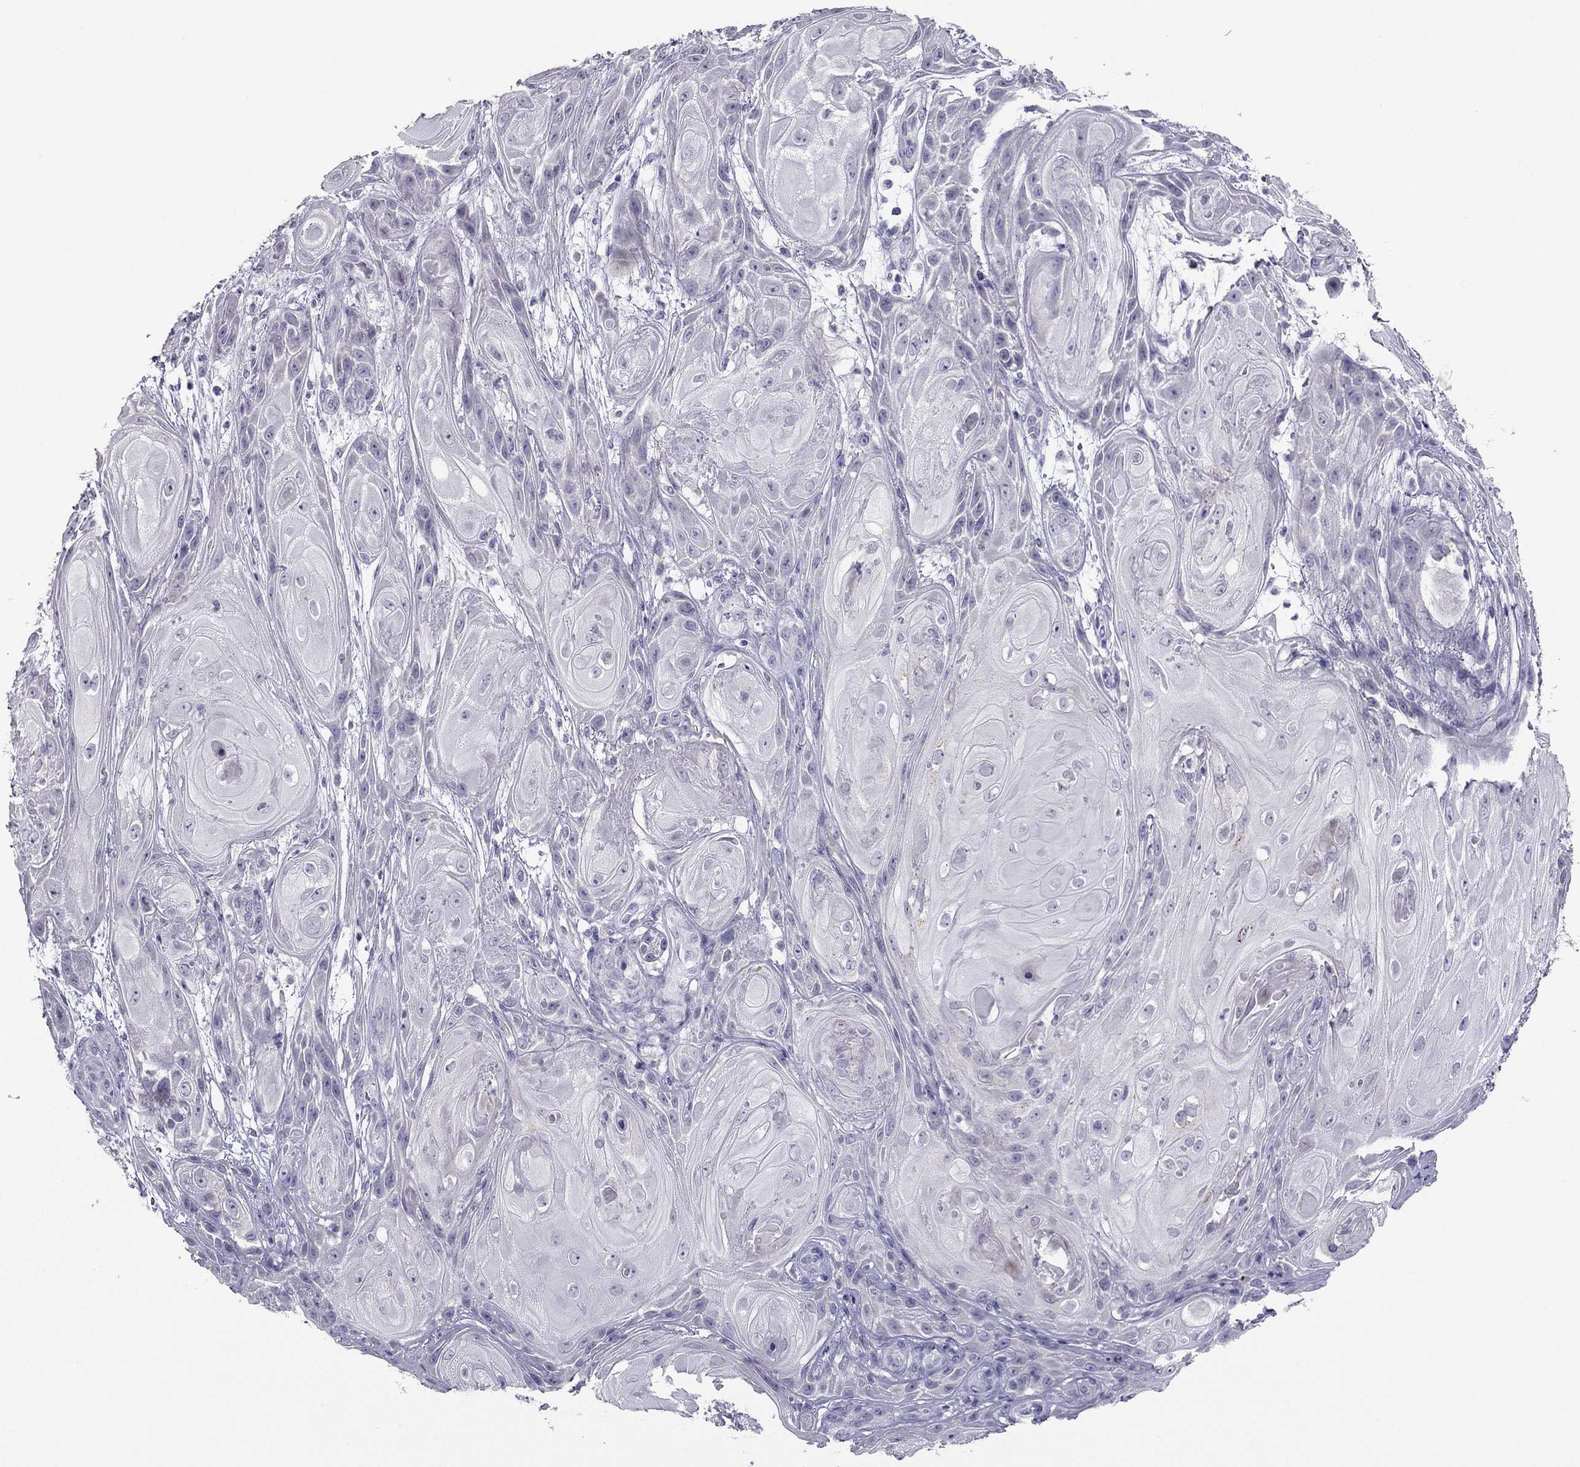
{"staining": {"intensity": "negative", "quantity": "none", "location": "none"}, "tissue": "skin cancer", "cell_type": "Tumor cells", "image_type": "cancer", "snomed": [{"axis": "morphology", "description": "Squamous cell carcinoma, NOS"}, {"axis": "topography", "description": "Skin"}], "caption": "Protein analysis of skin cancer (squamous cell carcinoma) exhibits no significant staining in tumor cells. The staining is performed using DAB brown chromogen with nuclei counter-stained in using hematoxylin.", "gene": "RGS8", "patient": {"sex": "male", "age": 62}}